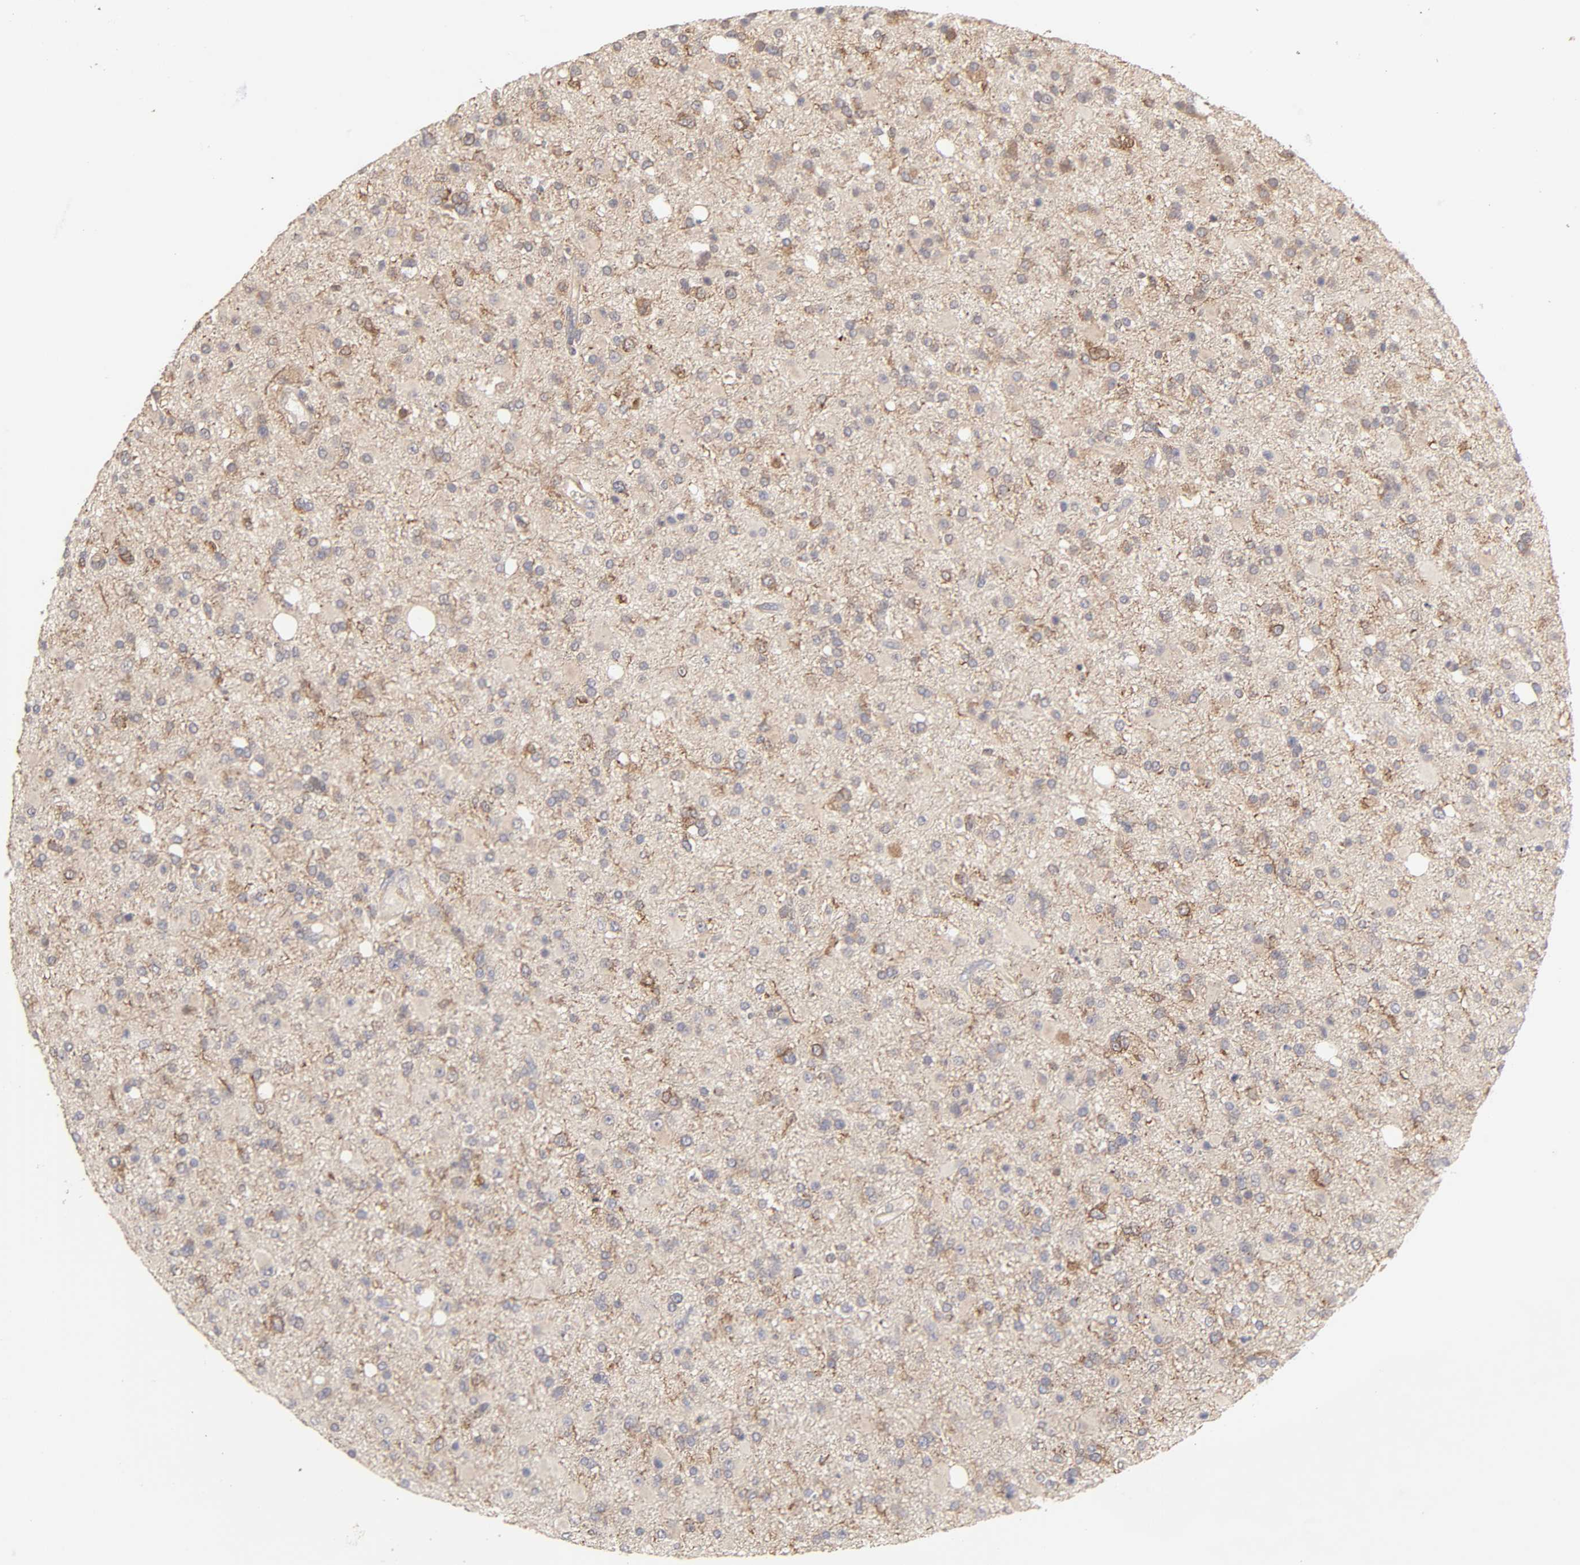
{"staining": {"intensity": "moderate", "quantity": "25%-75%", "location": "cytoplasmic/membranous"}, "tissue": "glioma", "cell_type": "Tumor cells", "image_type": "cancer", "snomed": [{"axis": "morphology", "description": "Glioma, malignant, High grade"}, {"axis": "topography", "description": "Brain"}], "caption": "High-grade glioma (malignant) stained with DAB (3,3'-diaminobenzidine) IHC displays medium levels of moderate cytoplasmic/membranous staining in about 25%-75% of tumor cells.", "gene": "AP1G2", "patient": {"sex": "male", "age": 33}}